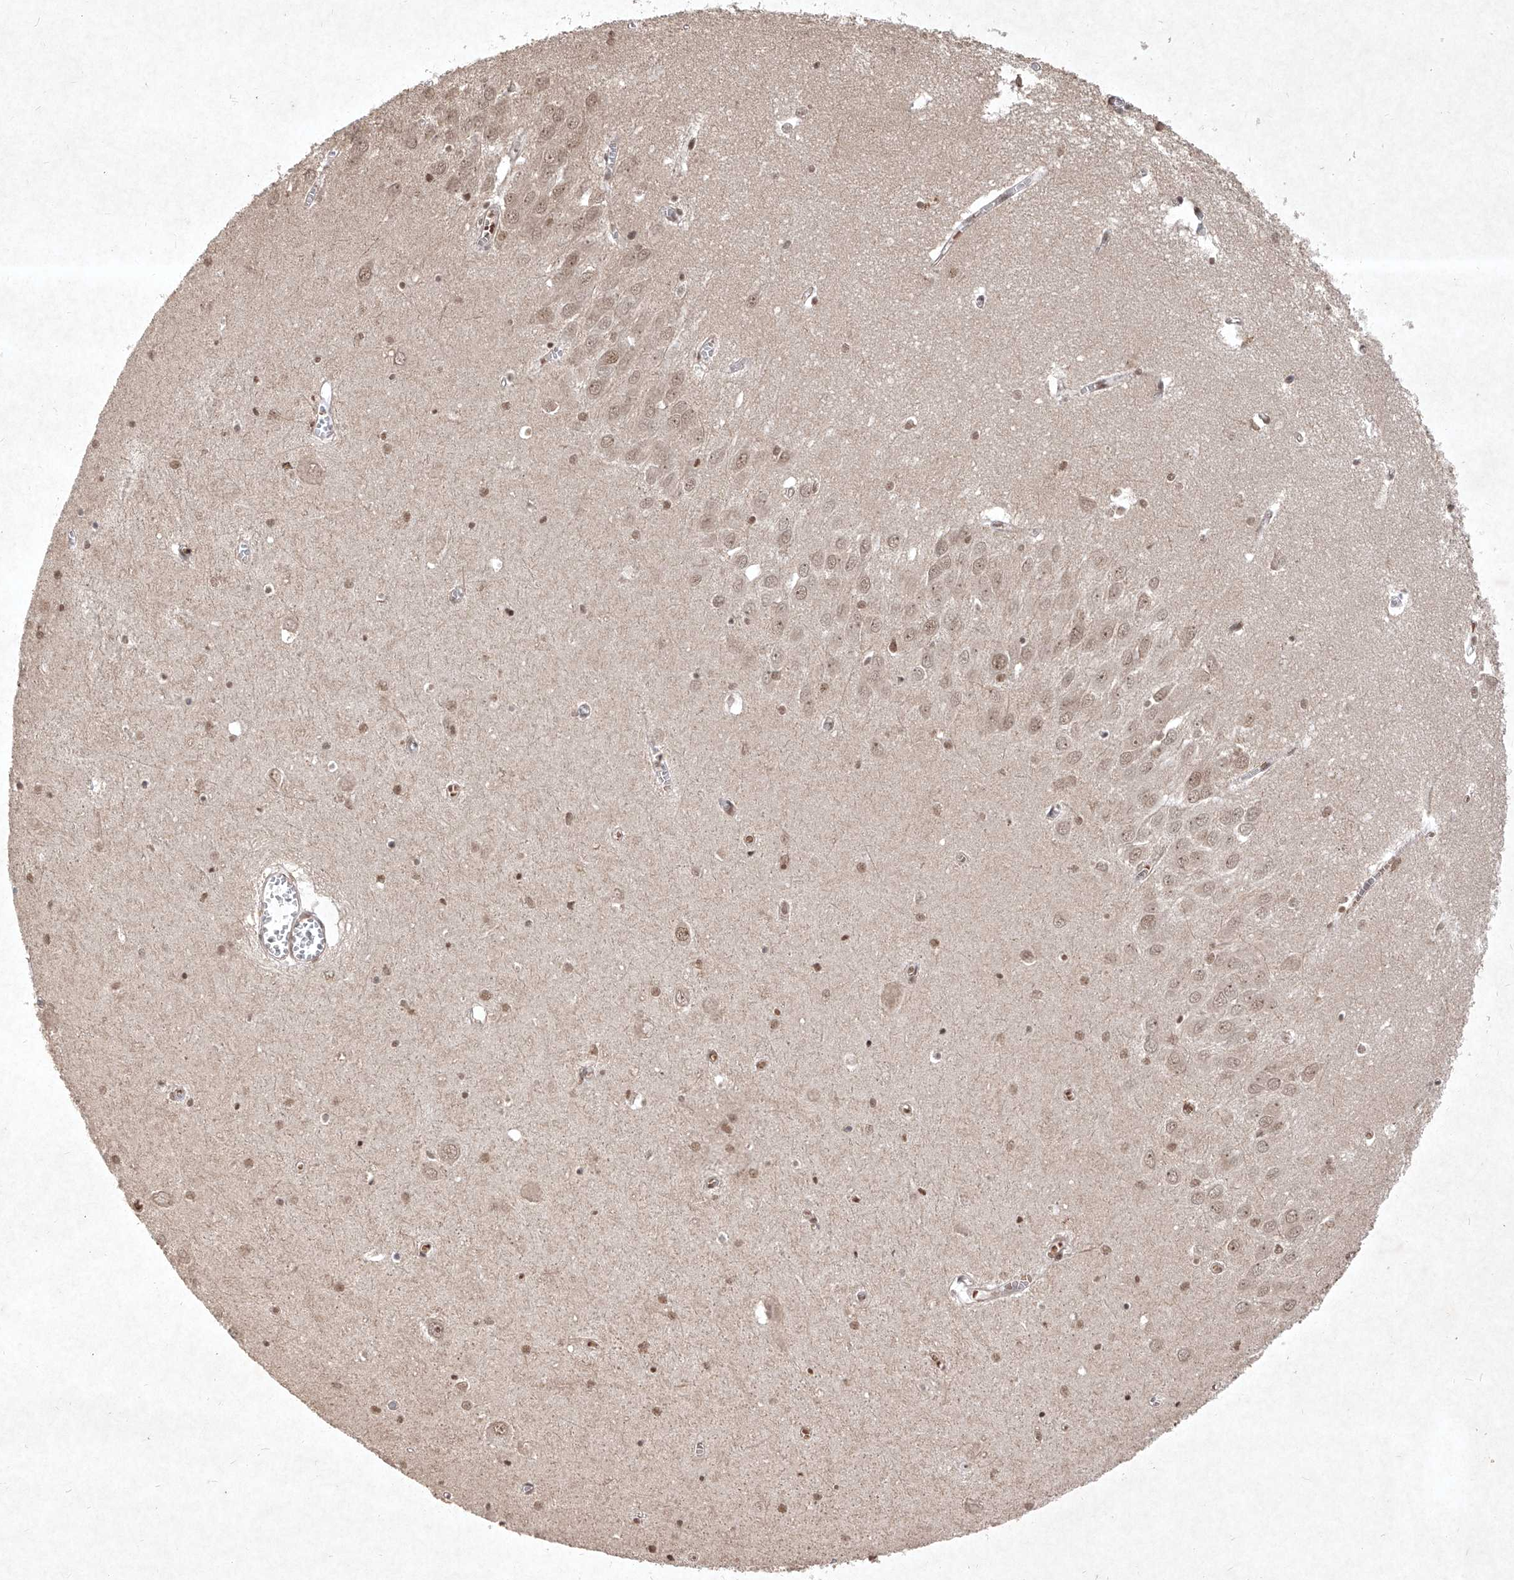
{"staining": {"intensity": "moderate", "quantity": "25%-75%", "location": "nuclear"}, "tissue": "hippocampus", "cell_type": "Glial cells", "image_type": "normal", "snomed": [{"axis": "morphology", "description": "Normal tissue, NOS"}, {"axis": "topography", "description": "Hippocampus"}], "caption": "A micrograph showing moderate nuclear positivity in about 25%-75% of glial cells in benign hippocampus, as visualized by brown immunohistochemical staining.", "gene": "IRF2", "patient": {"sex": "male", "age": 70}}